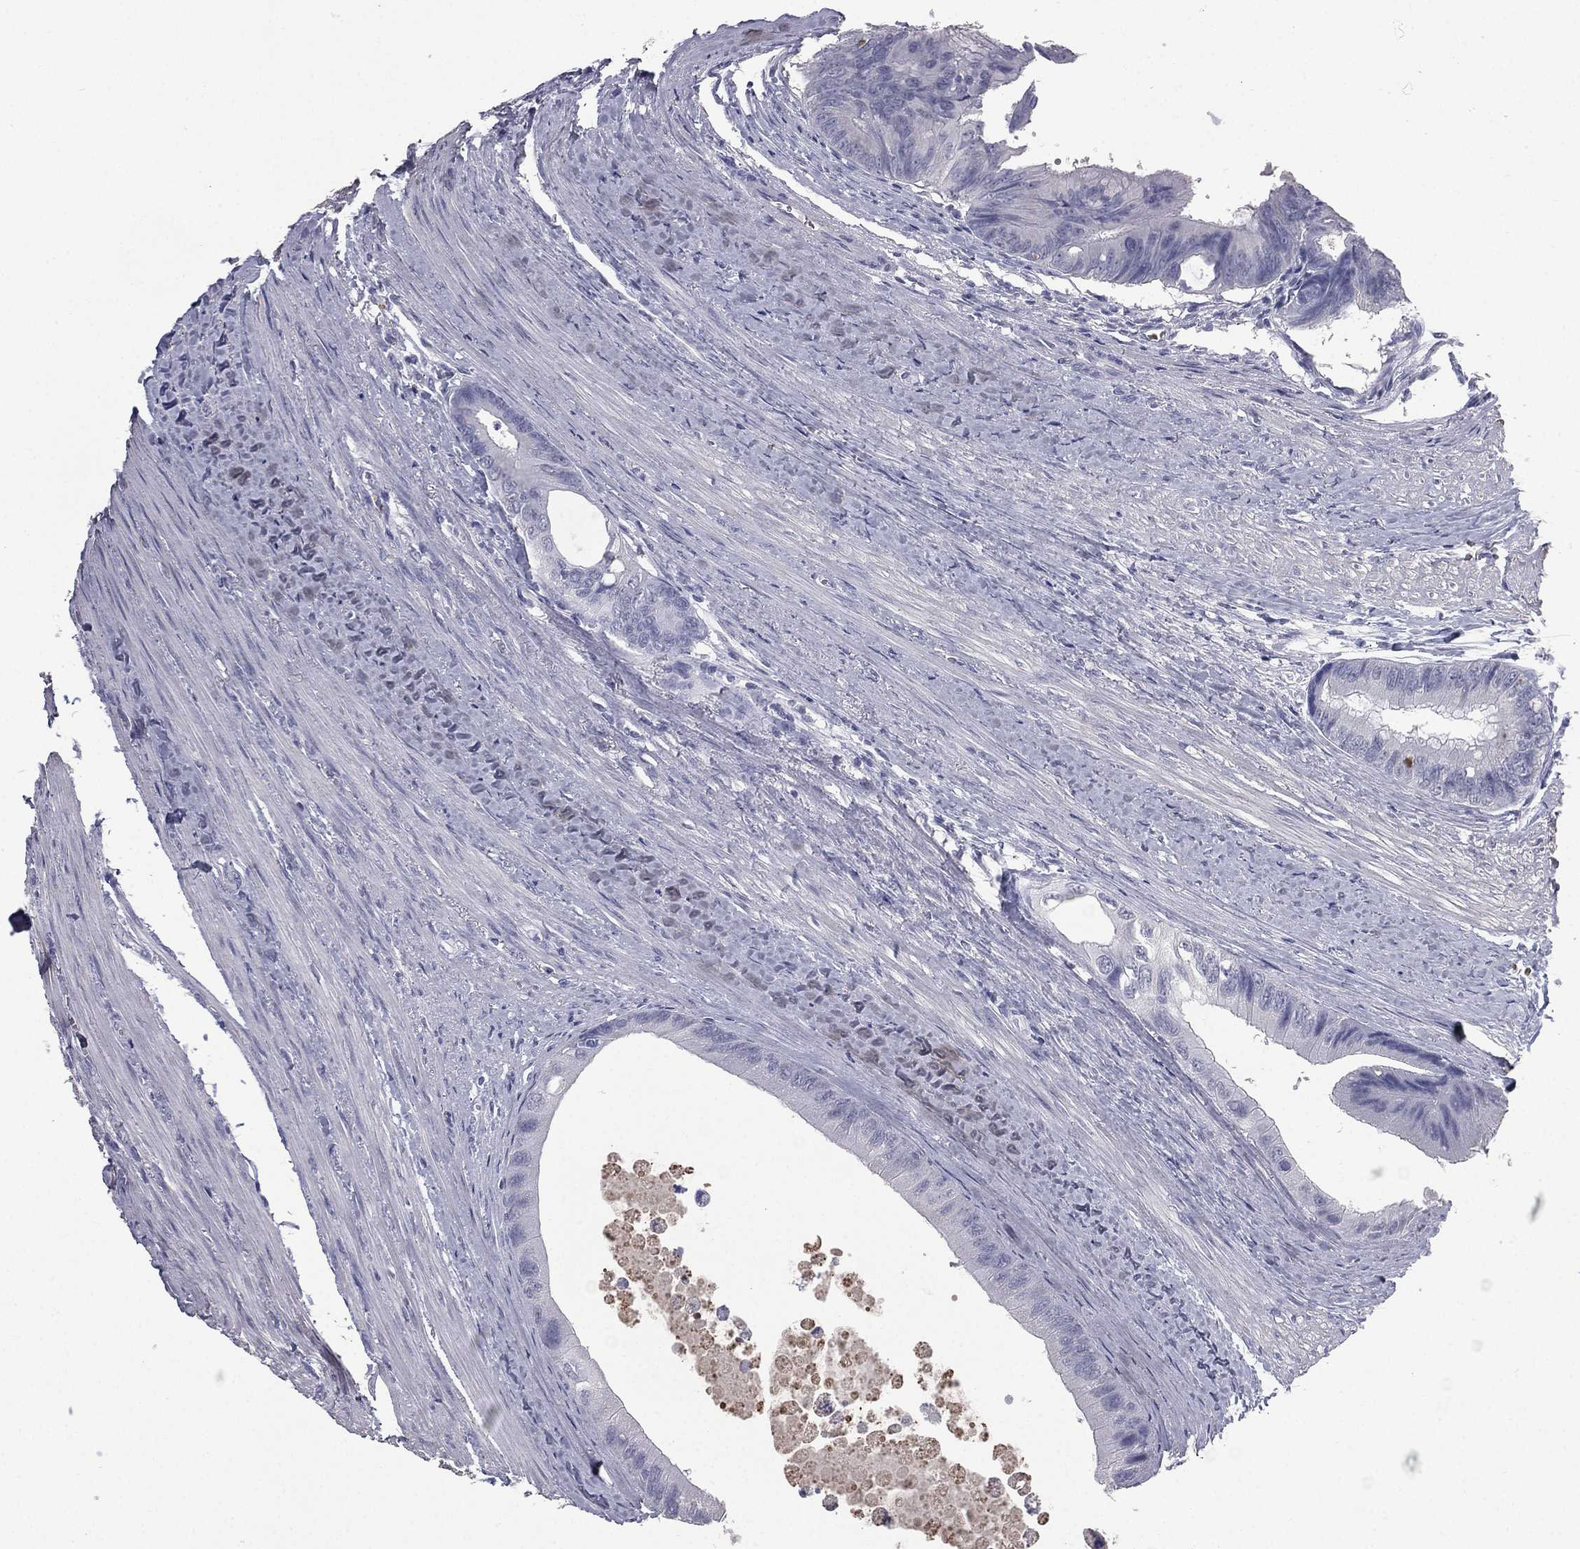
{"staining": {"intensity": "negative", "quantity": "none", "location": "none"}, "tissue": "colorectal cancer", "cell_type": "Tumor cells", "image_type": "cancer", "snomed": [{"axis": "morphology", "description": "Normal tissue, NOS"}, {"axis": "morphology", "description": "Adenocarcinoma, NOS"}, {"axis": "topography", "description": "Colon"}], "caption": "Colorectal cancer (adenocarcinoma) was stained to show a protein in brown. There is no significant positivity in tumor cells. (DAB immunohistochemistry visualized using brightfield microscopy, high magnification).", "gene": "ESX1", "patient": {"sex": "male", "age": 65}}